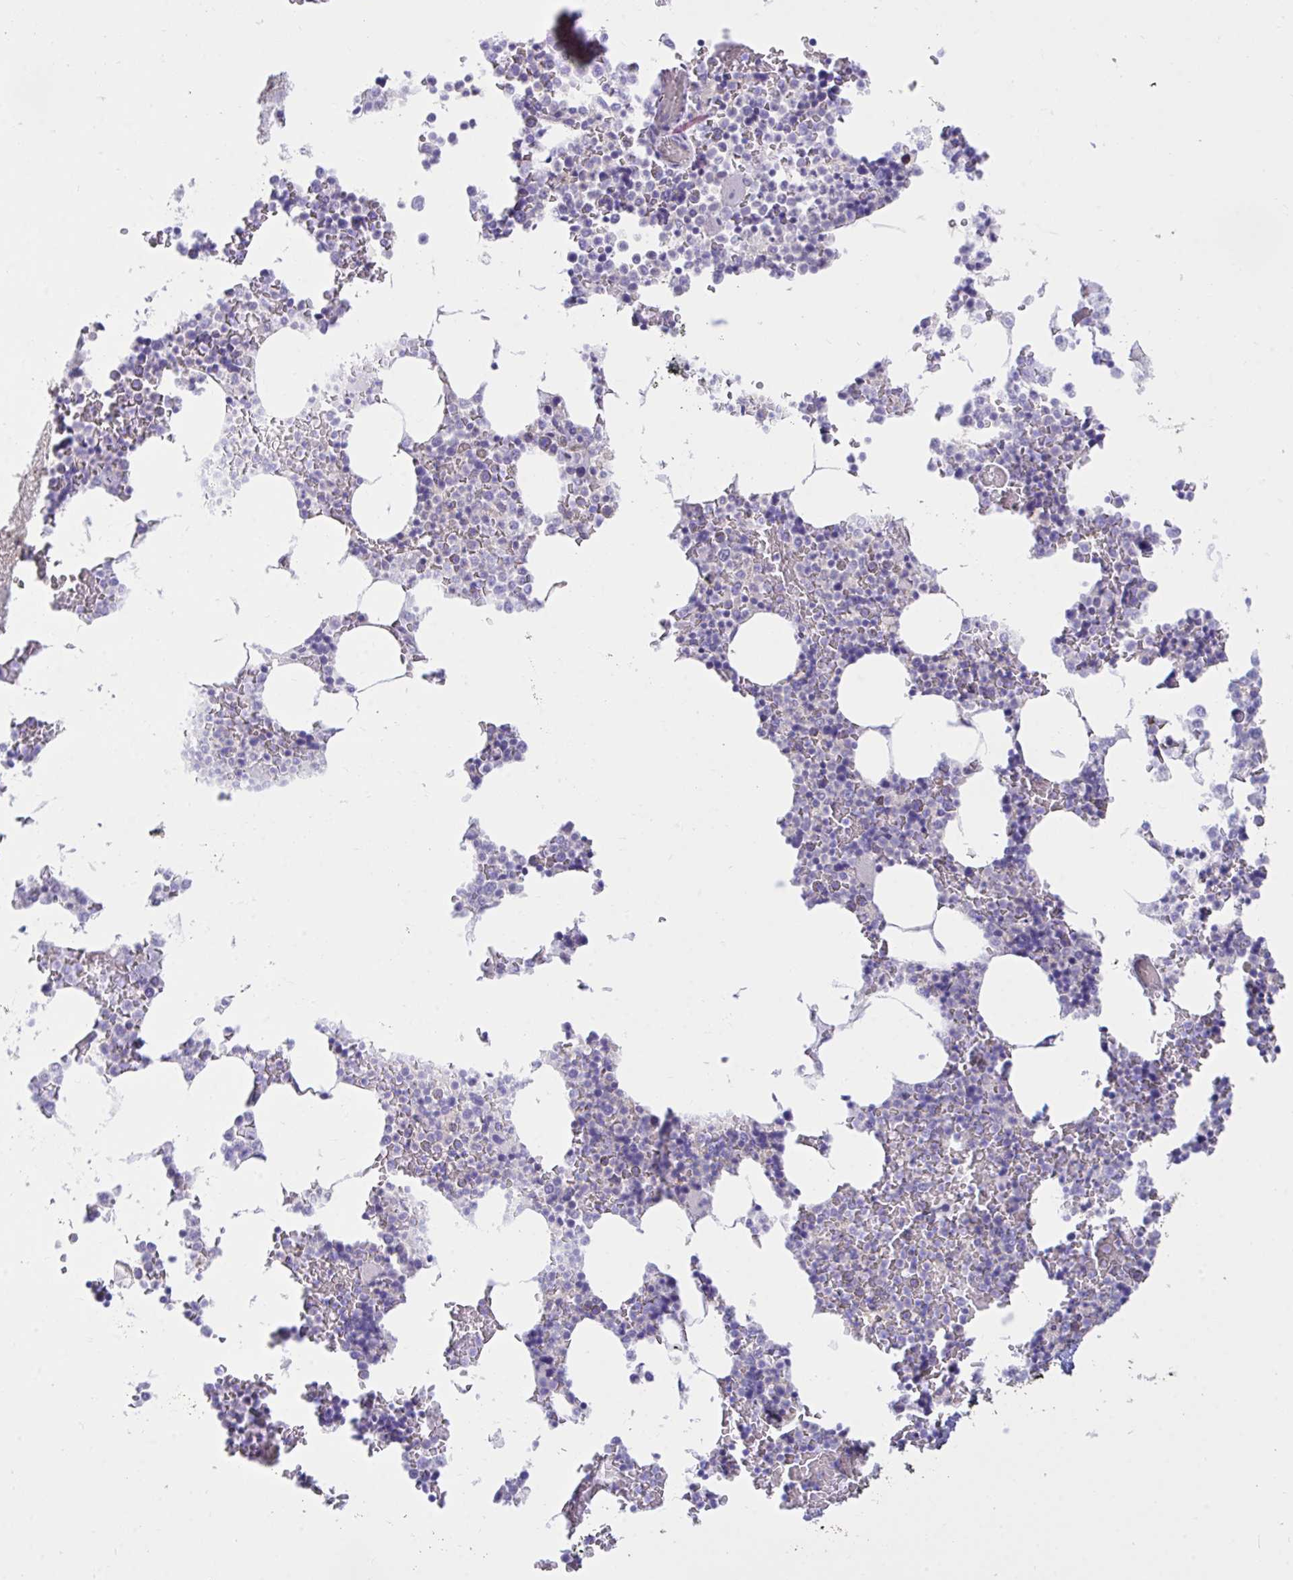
{"staining": {"intensity": "negative", "quantity": "none", "location": "none"}, "tissue": "bone marrow", "cell_type": "Hematopoietic cells", "image_type": "normal", "snomed": [{"axis": "morphology", "description": "Normal tissue, NOS"}, {"axis": "topography", "description": "Bone marrow"}], "caption": "Immunohistochemical staining of normal bone marrow shows no significant expression in hematopoietic cells.", "gene": "PLEKHH1", "patient": {"sex": "female", "age": 42}}